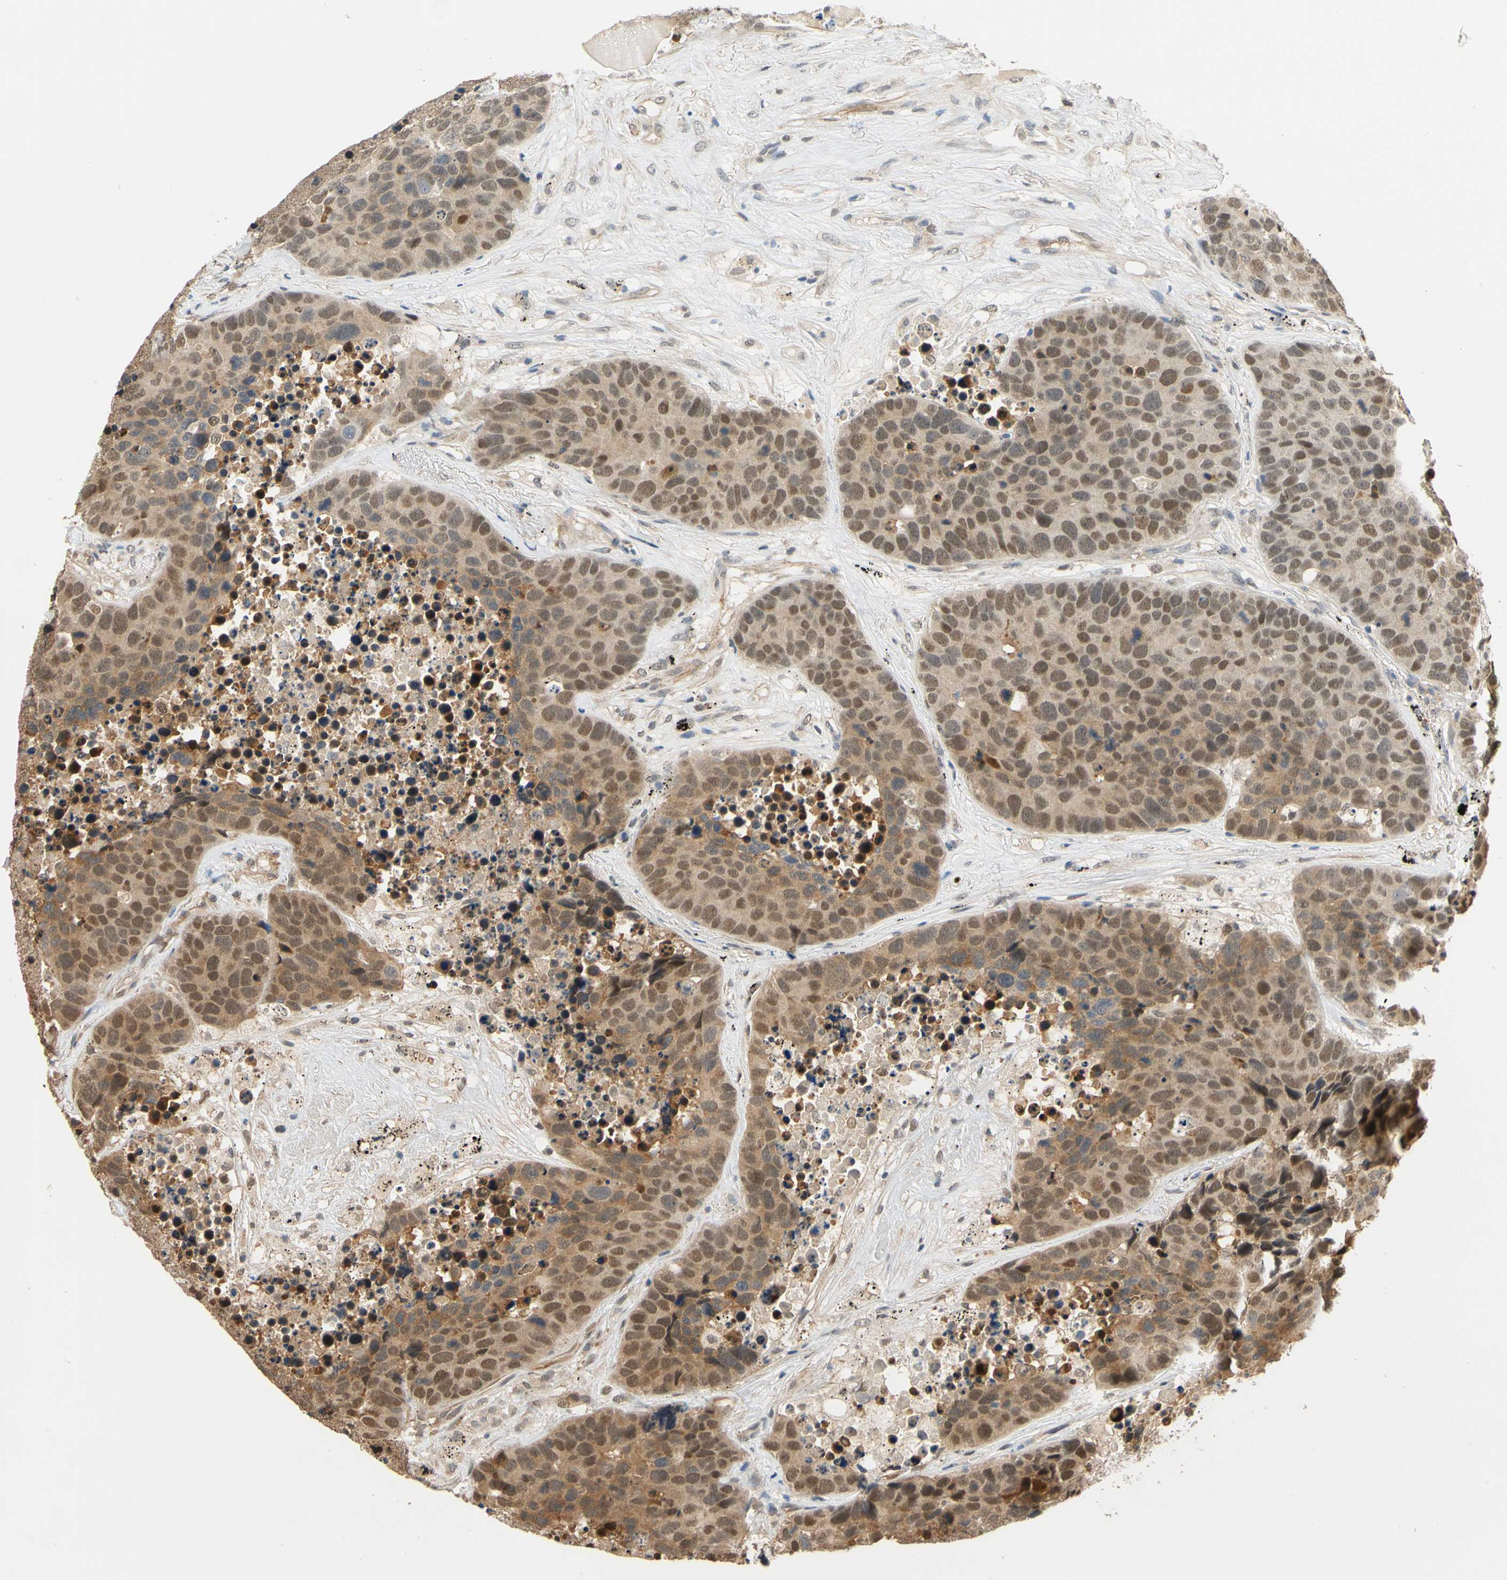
{"staining": {"intensity": "moderate", "quantity": ">75%", "location": "cytoplasmic/membranous,nuclear"}, "tissue": "carcinoid", "cell_type": "Tumor cells", "image_type": "cancer", "snomed": [{"axis": "morphology", "description": "Carcinoid, malignant, NOS"}, {"axis": "topography", "description": "Lung"}], "caption": "Protein analysis of carcinoid (malignant) tissue displays moderate cytoplasmic/membranous and nuclear staining in approximately >75% of tumor cells. The protein is shown in brown color, while the nuclei are stained blue.", "gene": "QSER1", "patient": {"sex": "male", "age": 60}}